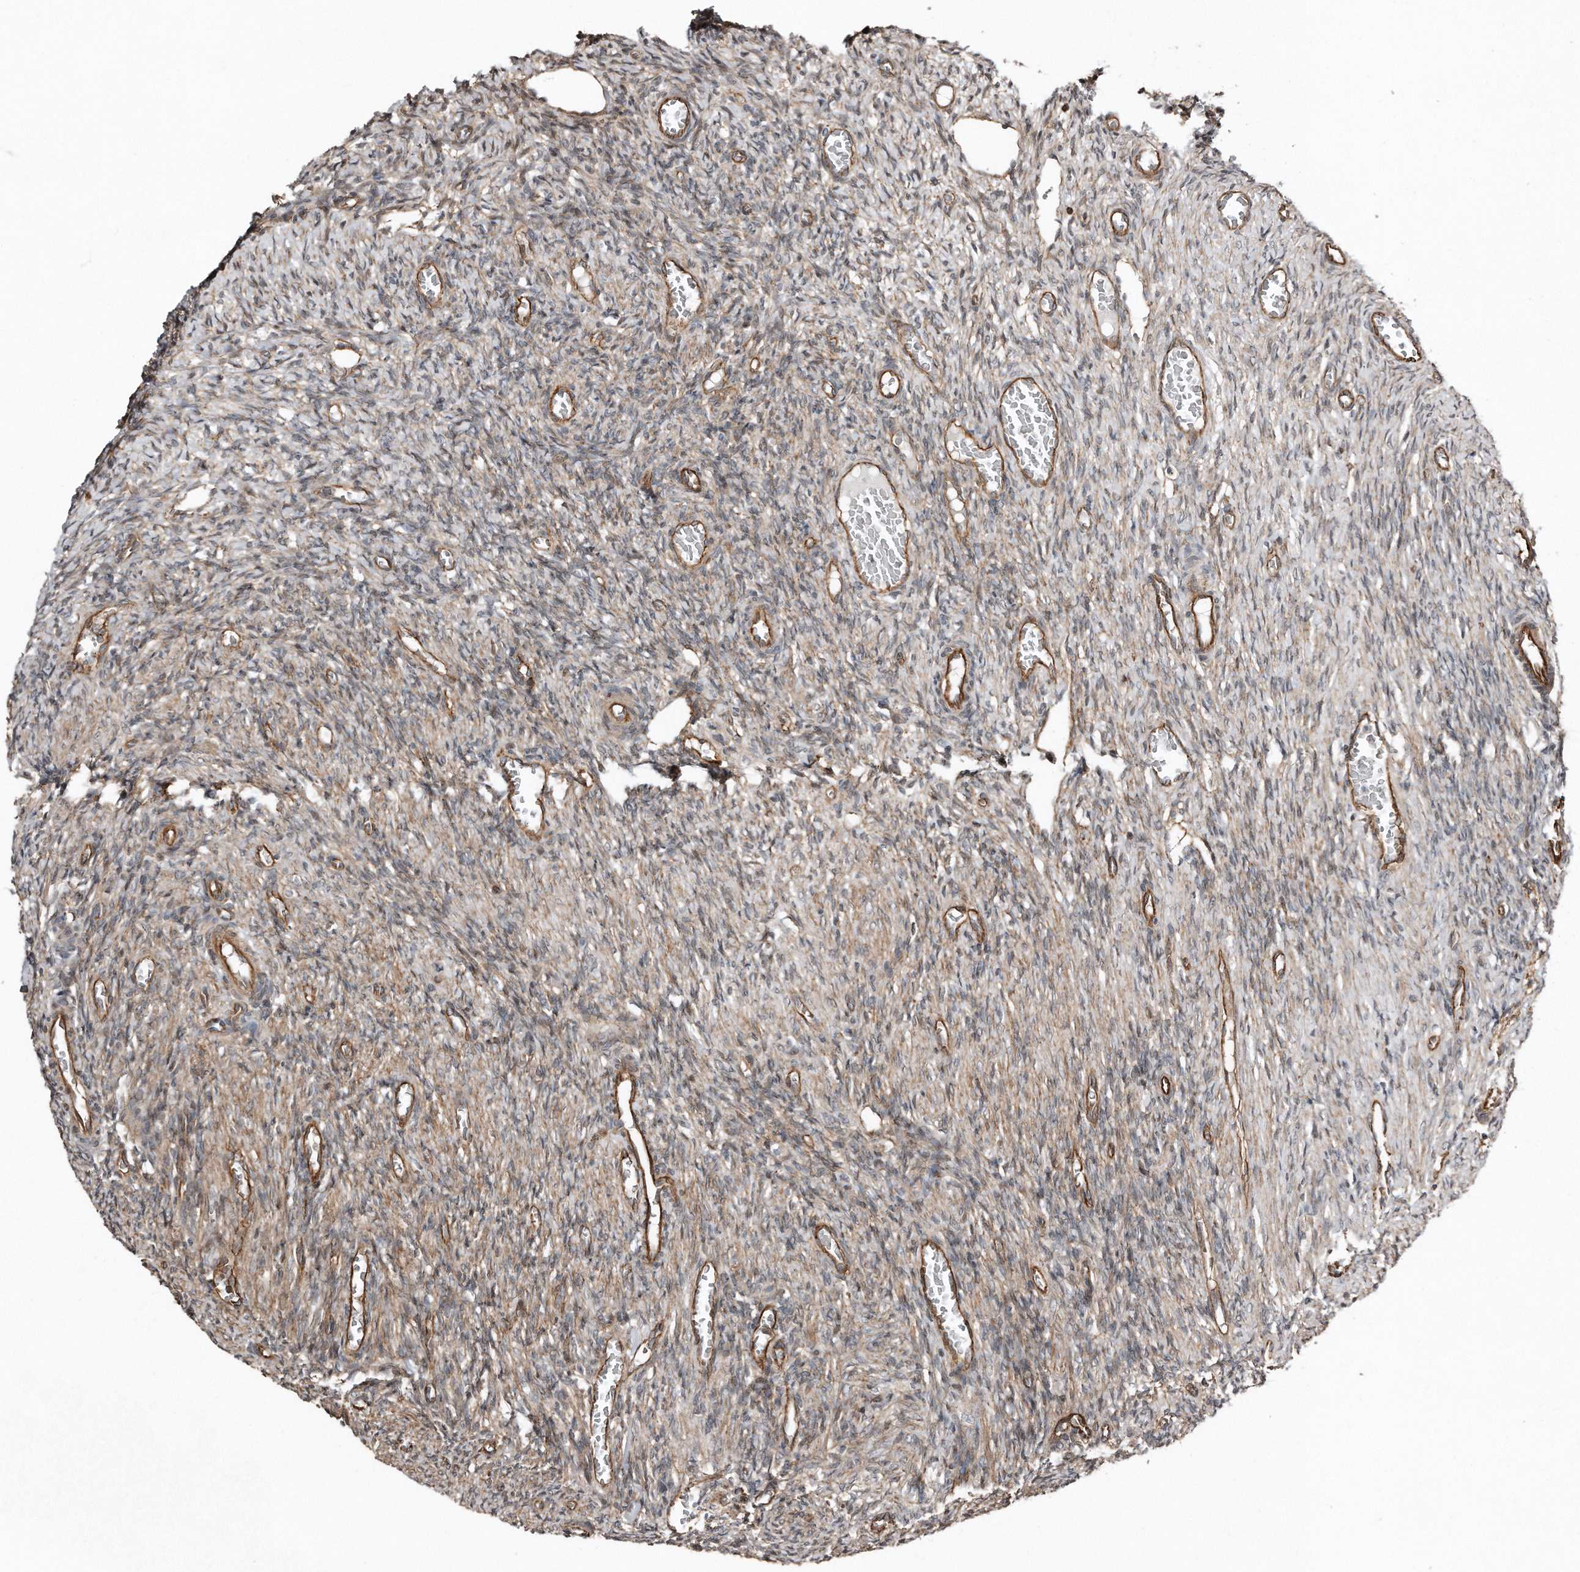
{"staining": {"intensity": "weak", "quantity": ">75%", "location": "cytoplasmic/membranous"}, "tissue": "ovary", "cell_type": "Ovarian stroma cells", "image_type": "normal", "snomed": [{"axis": "morphology", "description": "Normal tissue, NOS"}, {"axis": "topography", "description": "Ovary"}], "caption": "Immunohistochemical staining of normal ovary demonstrates weak cytoplasmic/membranous protein expression in approximately >75% of ovarian stroma cells.", "gene": "SNAP47", "patient": {"sex": "female", "age": 27}}